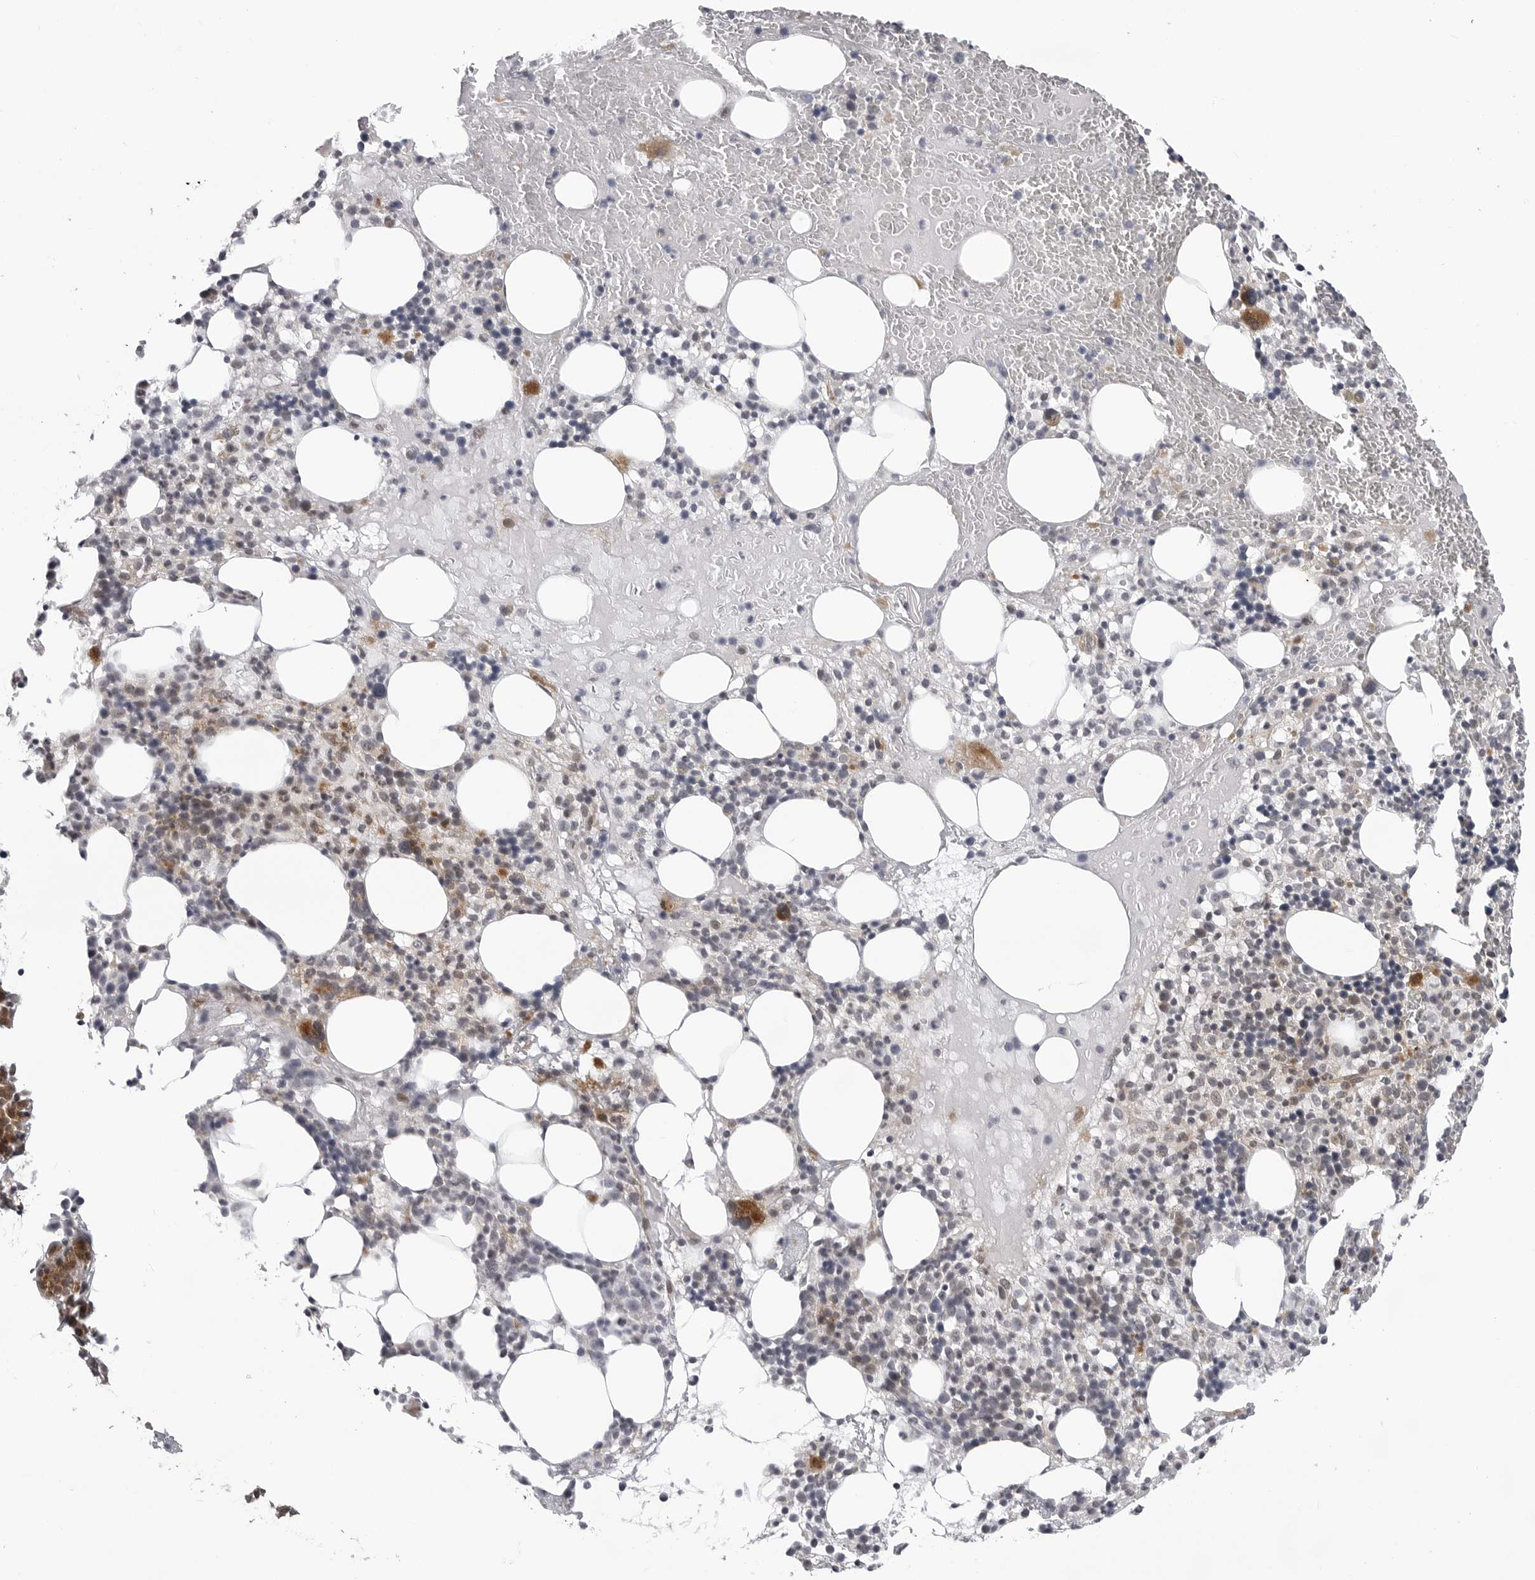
{"staining": {"intensity": "moderate", "quantity": "<25%", "location": "cytoplasmic/membranous"}, "tissue": "bone marrow", "cell_type": "Hematopoietic cells", "image_type": "normal", "snomed": [{"axis": "morphology", "description": "Normal tissue, NOS"}, {"axis": "morphology", "description": "Inflammation, NOS"}, {"axis": "topography", "description": "Bone marrow"}], "caption": "Moderate cytoplasmic/membranous expression is seen in about <25% of hematopoietic cells in benign bone marrow. (Brightfield microscopy of DAB IHC at high magnification).", "gene": "ADAMTS5", "patient": {"sex": "female", "age": 77}}